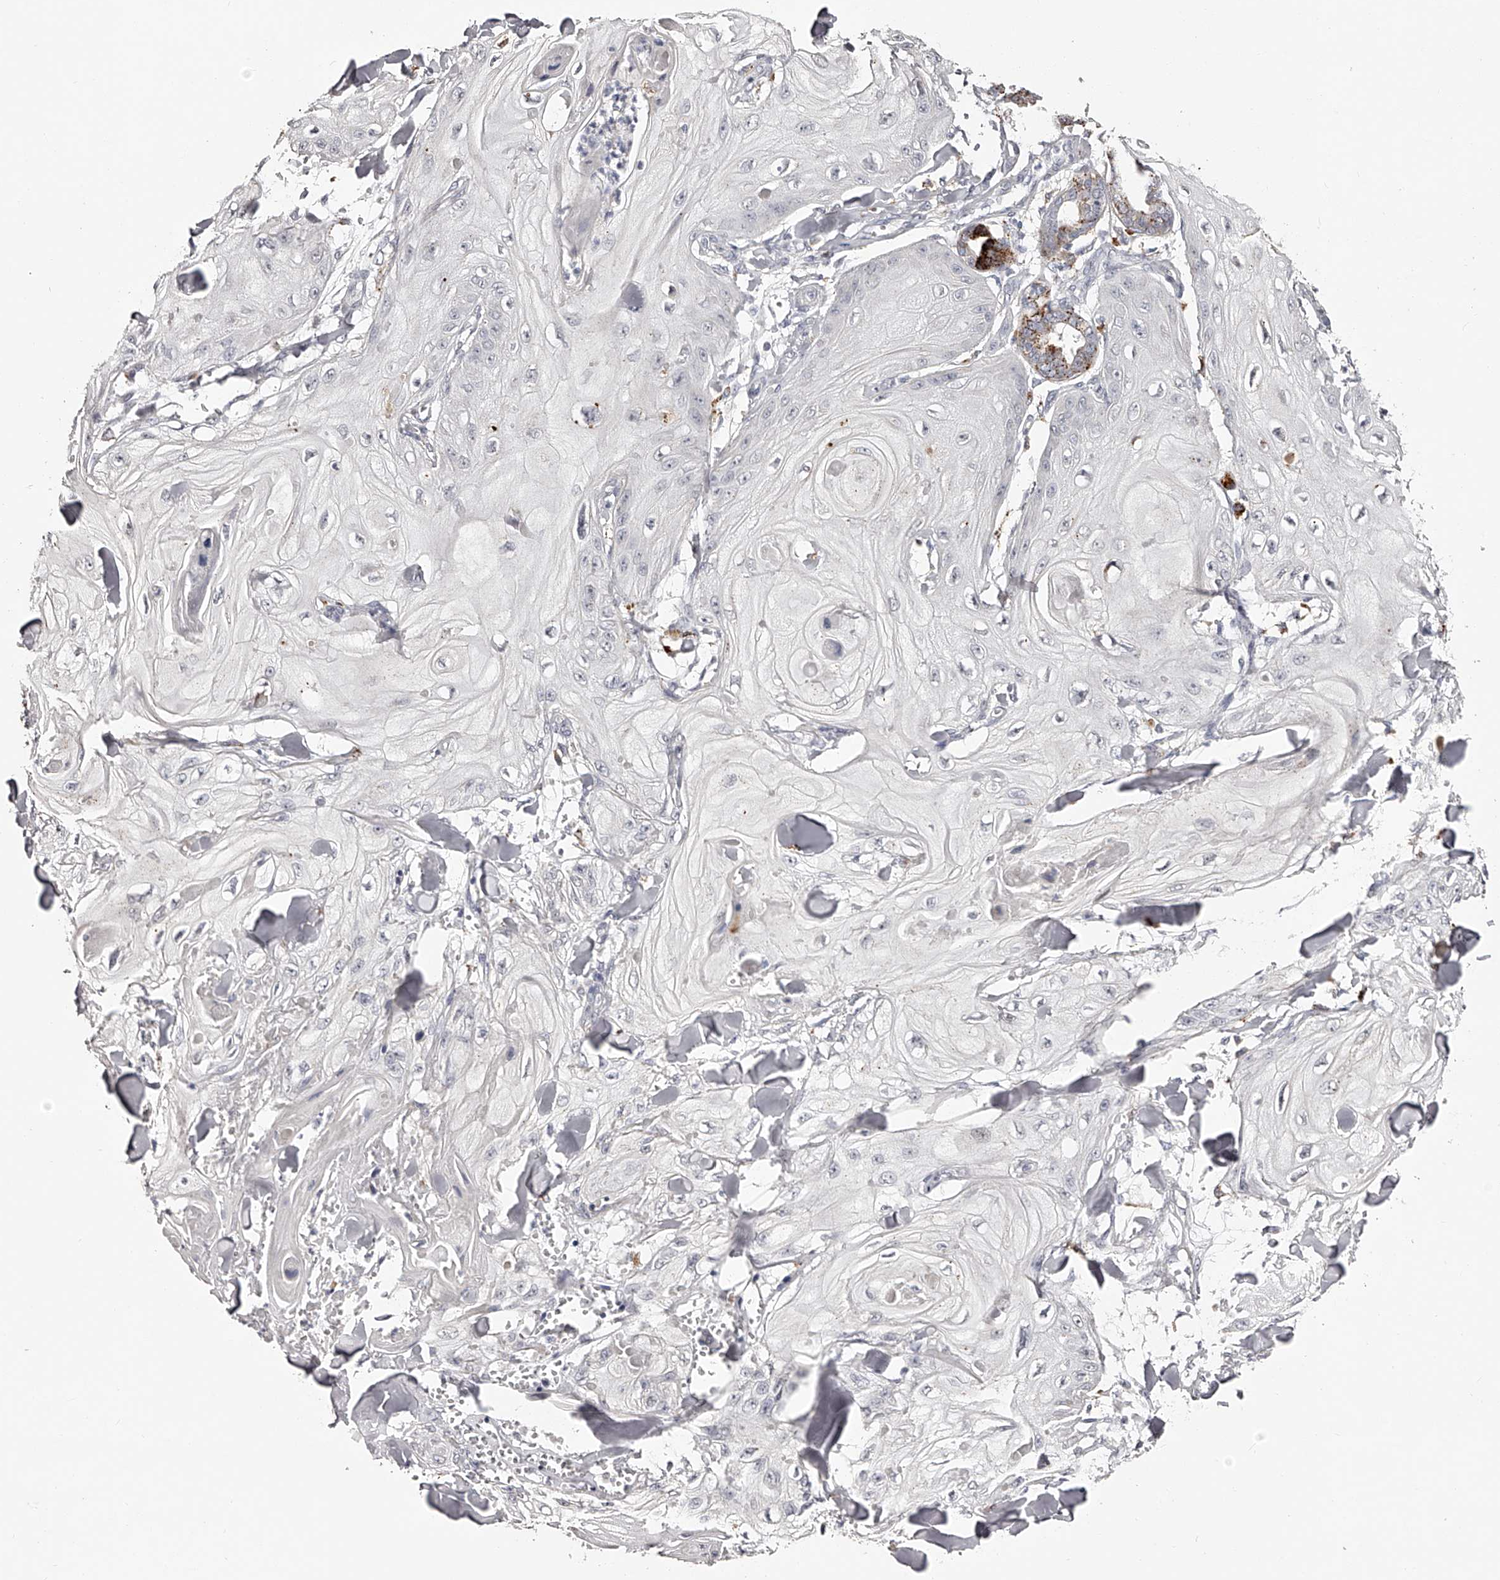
{"staining": {"intensity": "negative", "quantity": "none", "location": "none"}, "tissue": "skin cancer", "cell_type": "Tumor cells", "image_type": "cancer", "snomed": [{"axis": "morphology", "description": "Squamous cell carcinoma, NOS"}, {"axis": "topography", "description": "Skin"}], "caption": "Histopathology image shows no significant protein staining in tumor cells of squamous cell carcinoma (skin).", "gene": "SLC35D3", "patient": {"sex": "male", "age": 74}}